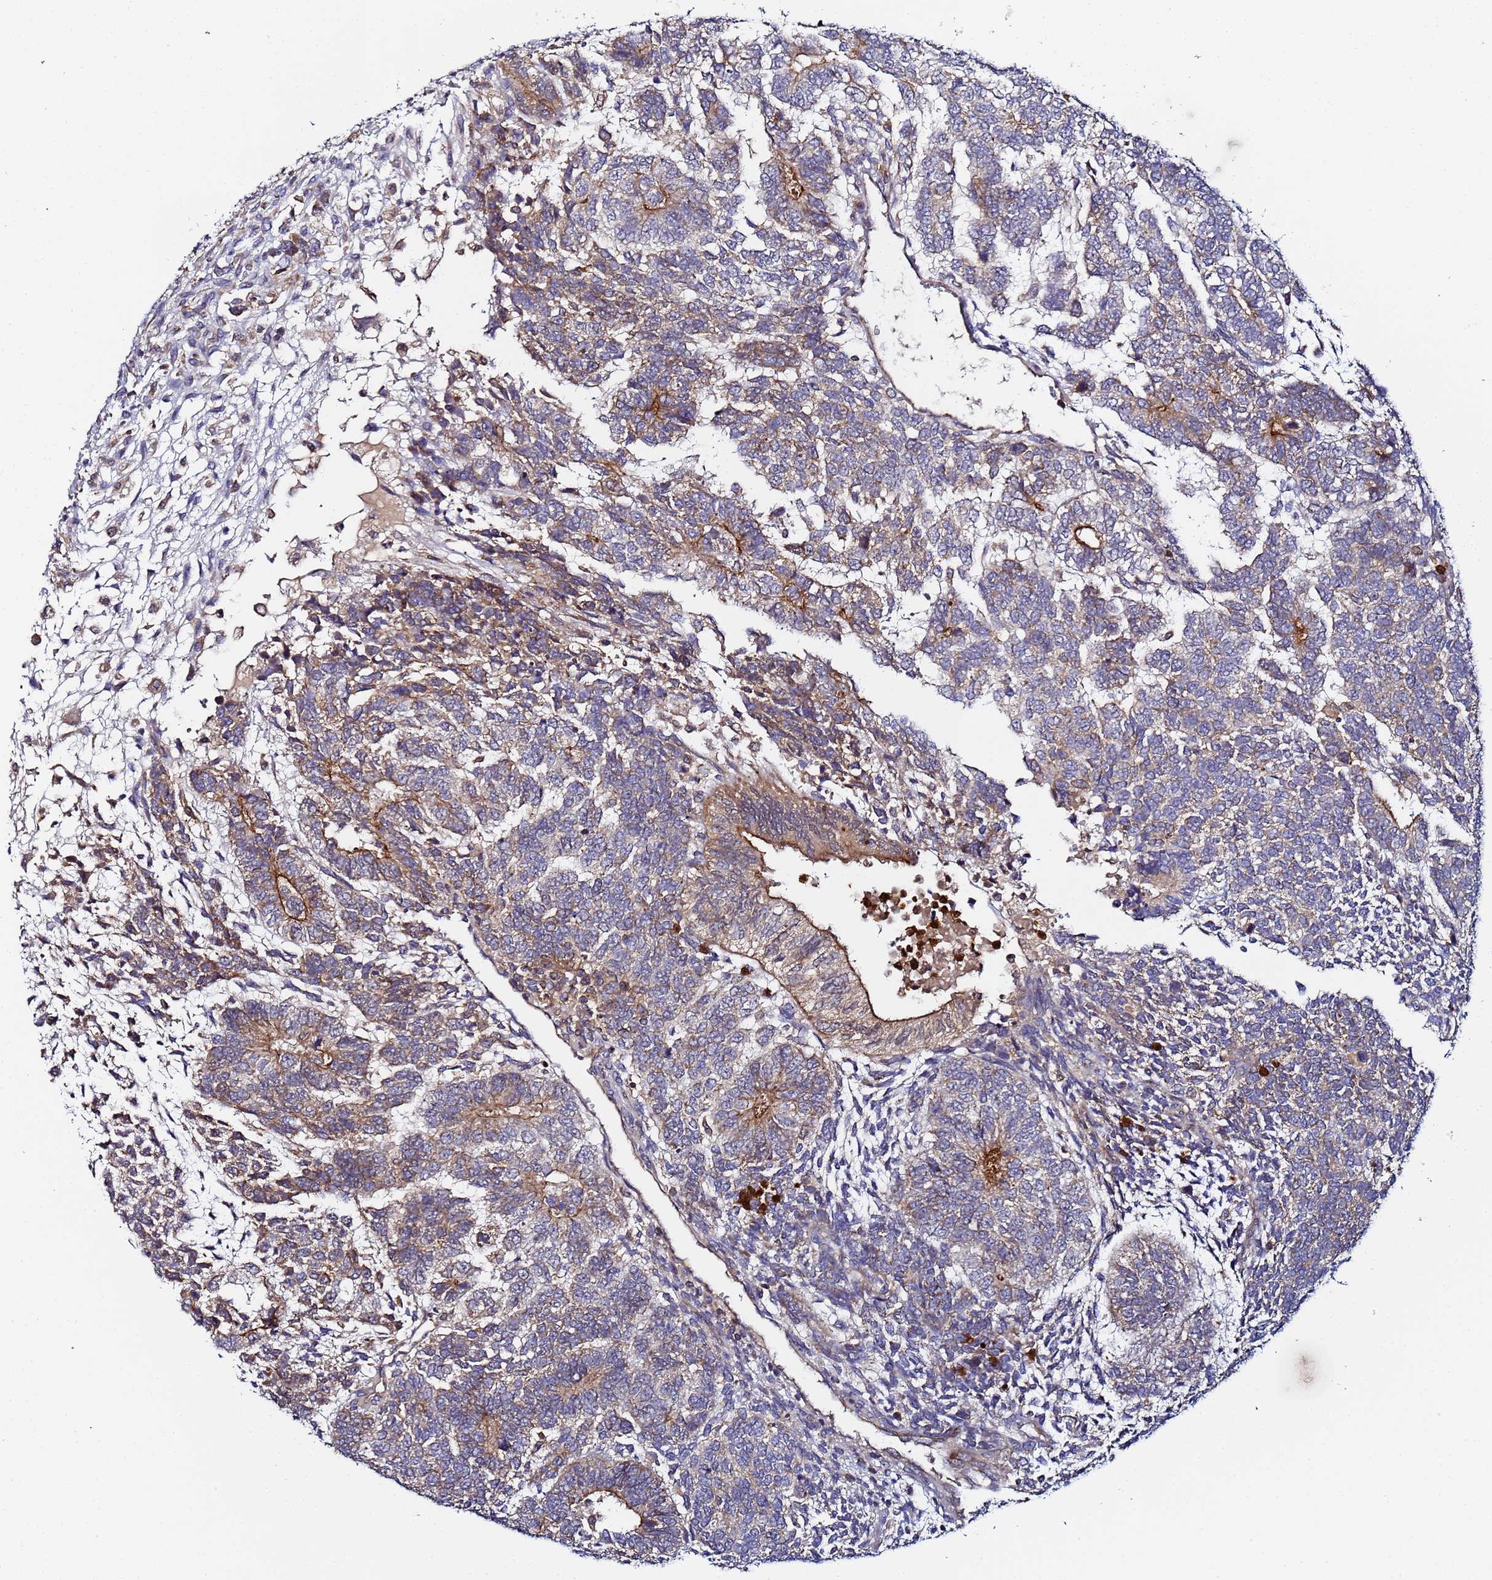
{"staining": {"intensity": "moderate", "quantity": "25%-75%", "location": "cytoplasmic/membranous"}, "tissue": "testis cancer", "cell_type": "Tumor cells", "image_type": "cancer", "snomed": [{"axis": "morphology", "description": "Carcinoma, Embryonal, NOS"}, {"axis": "topography", "description": "Testis"}], "caption": "This micrograph demonstrates immunohistochemistry (IHC) staining of human testis cancer (embryonal carcinoma), with medium moderate cytoplasmic/membranous positivity in about 25%-75% of tumor cells.", "gene": "CCDC127", "patient": {"sex": "male", "age": 23}}